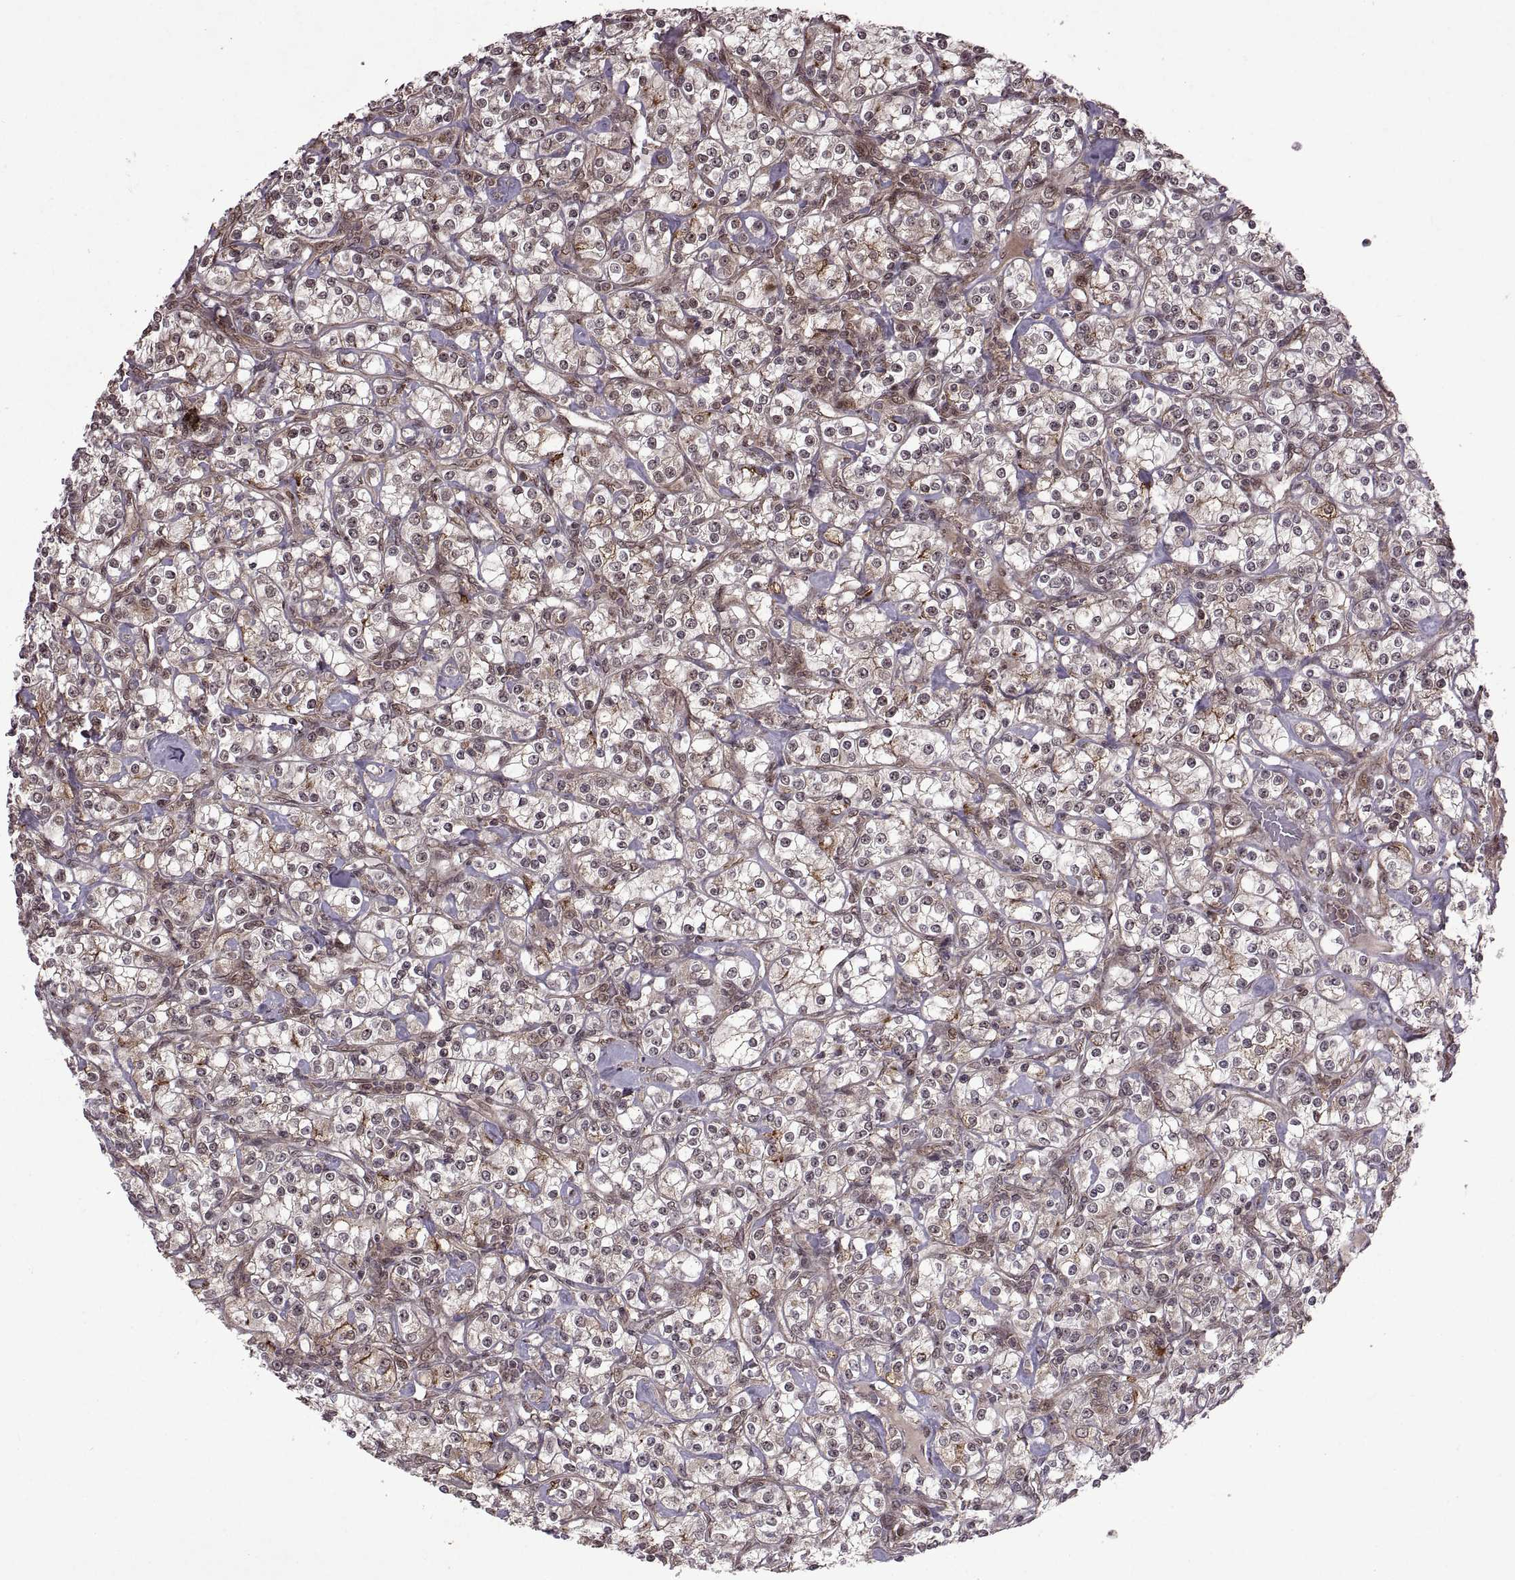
{"staining": {"intensity": "weak", "quantity": ">75%", "location": "cytoplasmic/membranous,nuclear"}, "tissue": "renal cancer", "cell_type": "Tumor cells", "image_type": "cancer", "snomed": [{"axis": "morphology", "description": "Adenocarcinoma, NOS"}, {"axis": "topography", "description": "Kidney"}], "caption": "Adenocarcinoma (renal) stained with immunohistochemistry (IHC) exhibits weak cytoplasmic/membranous and nuclear expression in approximately >75% of tumor cells.", "gene": "PTOV1", "patient": {"sex": "male", "age": 77}}